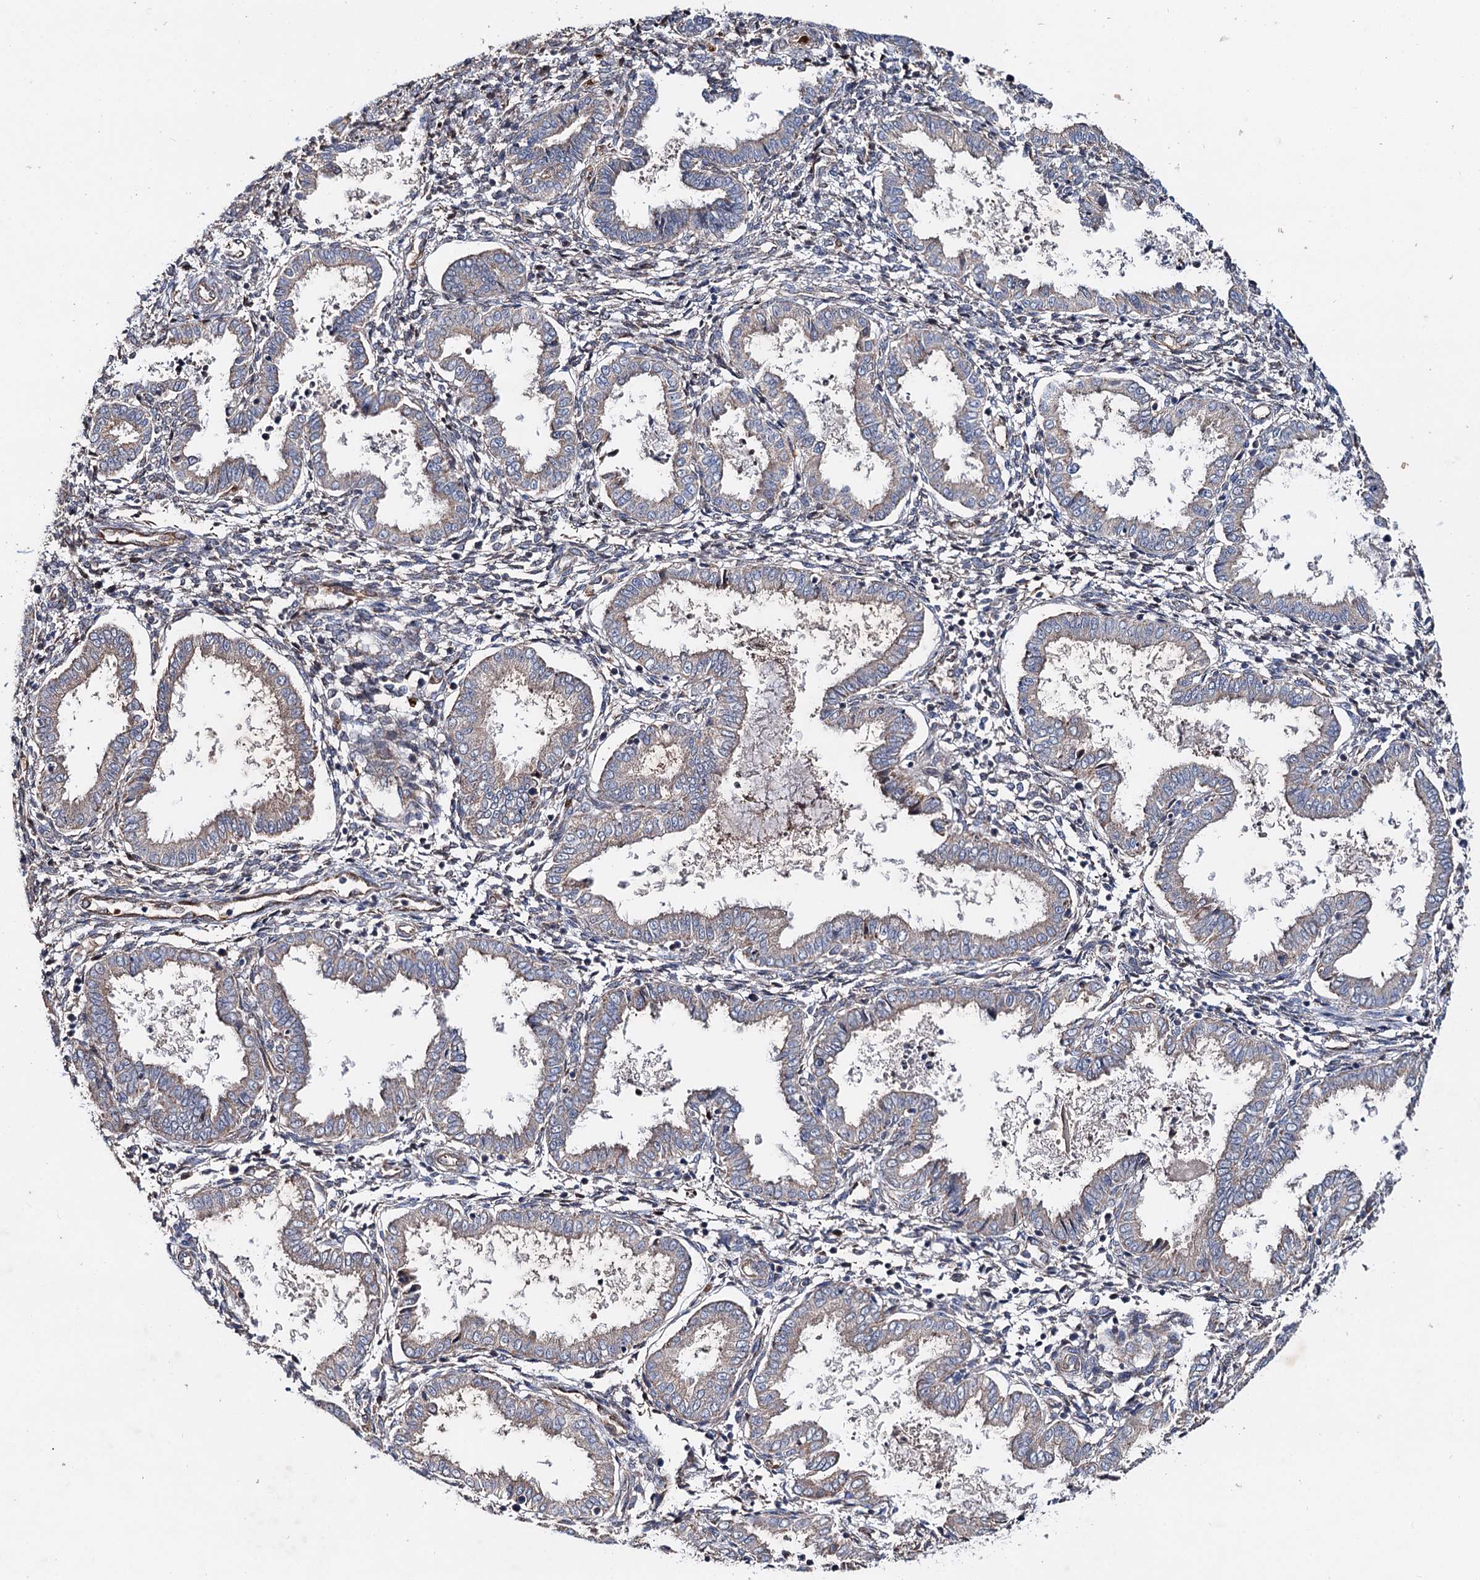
{"staining": {"intensity": "negative", "quantity": "none", "location": "none"}, "tissue": "endometrium", "cell_type": "Cells in endometrial stroma", "image_type": "normal", "snomed": [{"axis": "morphology", "description": "Normal tissue, NOS"}, {"axis": "topography", "description": "Endometrium"}], "caption": "The image reveals no significant expression in cells in endometrial stroma of endometrium.", "gene": "PTDSS2", "patient": {"sex": "female", "age": 33}}